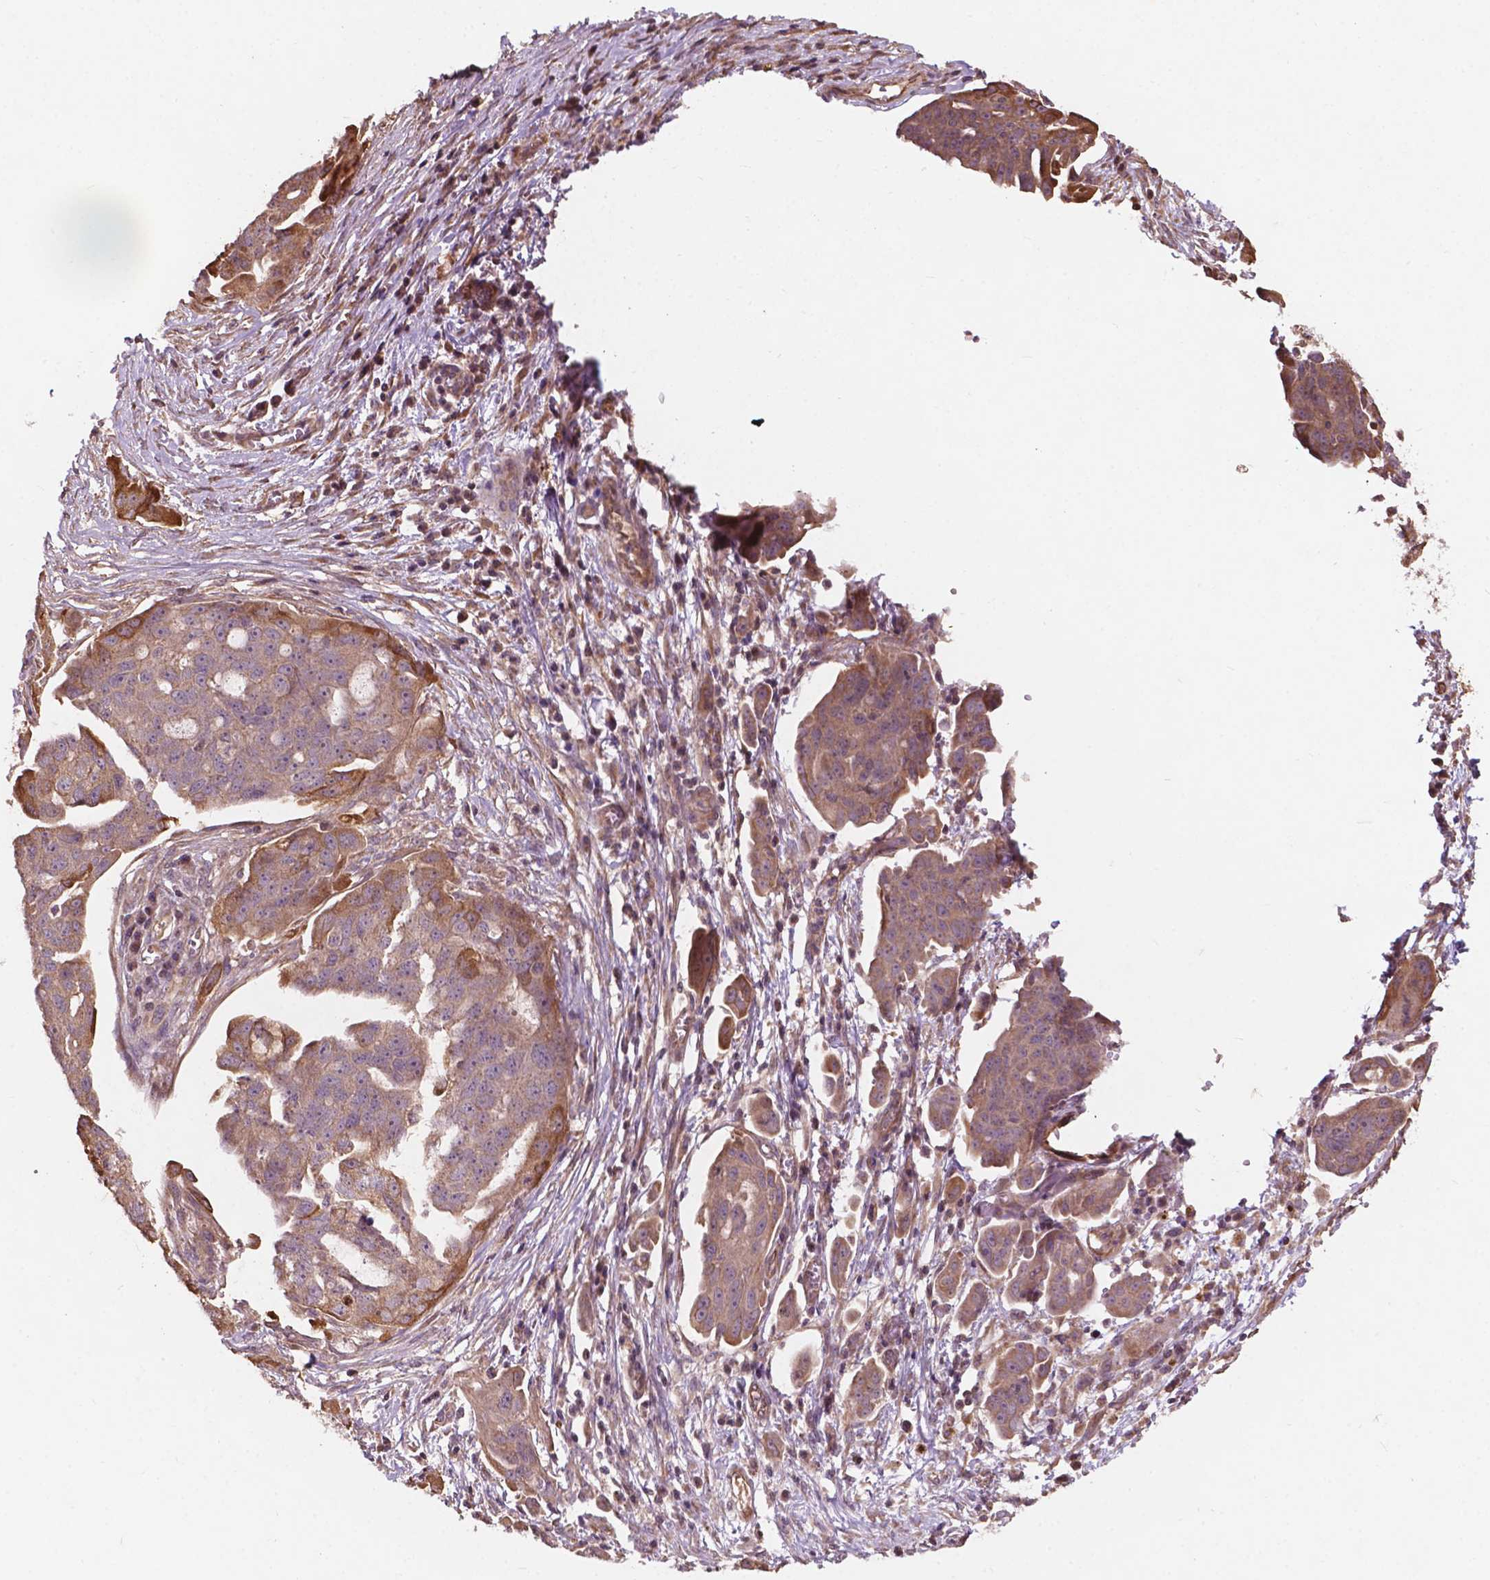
{"staining": {"intensity": "moderate", "quantity": "<25%", "location": "cytoplasmic/membranous"}, "tissue": "ovarian cancer", "cell_type": "Tumor cells", "image_type": "cancer", "snomed": [{"axis": "morphology", "description": "Carcinoma, endometroid"}, {"axis": "topography", "description": "Ovary"}], "caption": "Endometroid carcinoma (ovarian) was stained to show a protein in brown. There is low levels of moderate cytoplasmic/membranous expression in about <25% of tumor cells. (DAB (3,3'-diaminobenzidine) IHC, brown staining for protein, blue staining for nuclei).", "gene": "CDC42BPA", "patient": {"sex": "female", "age": 70}}